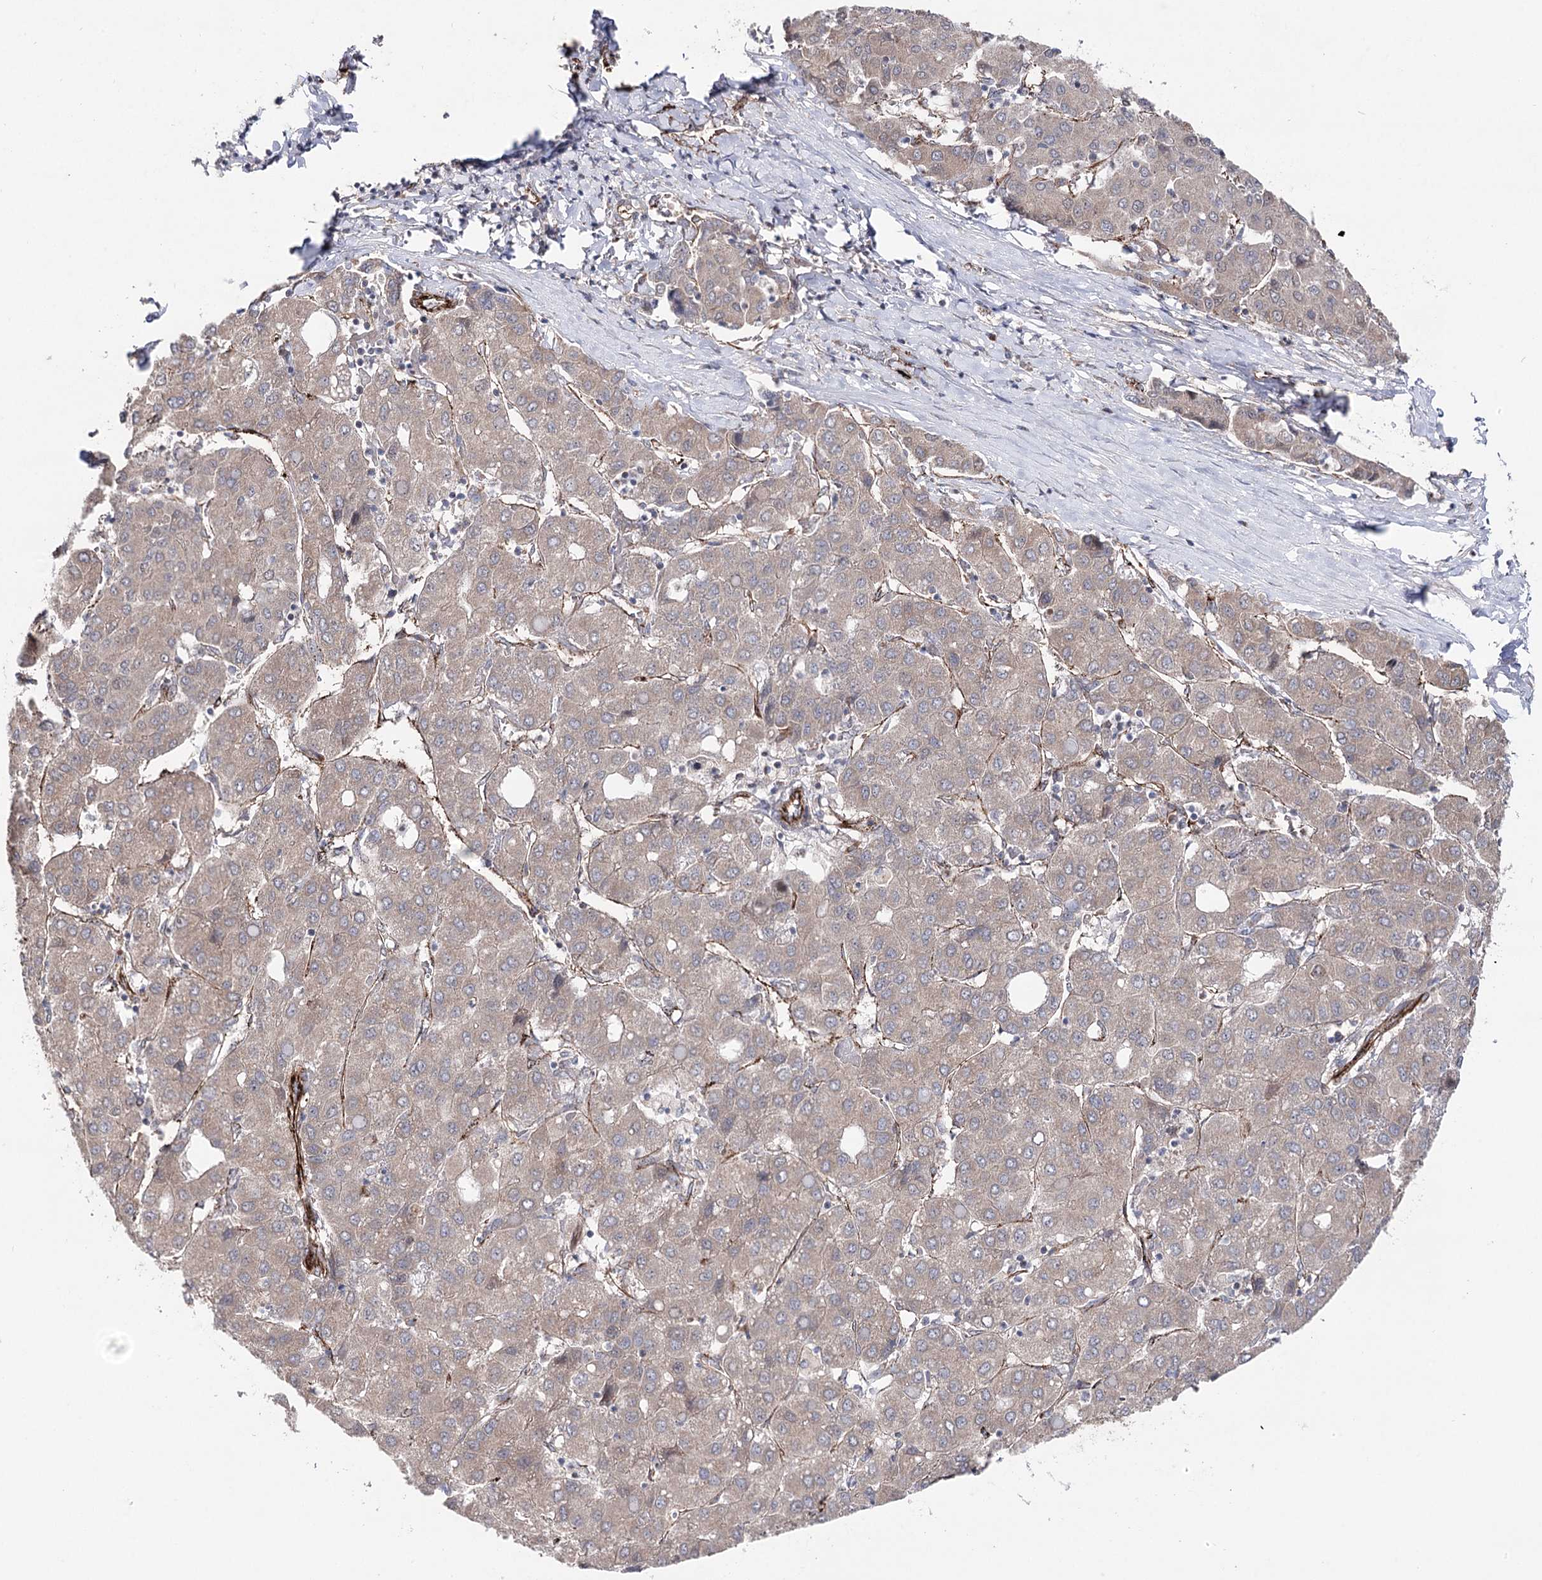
{"staining": {"intensity": "weak", "quantity": ">75%", "location": "cytoplasmic/membranous"}, "tissue": "liver cancer", "cell_type": "Tumor cells", "image_type": "cancer", "snomed": [{"axis": "morphology", "description": "Carcinoma, Hepatocellular, NOS"}, {"axis": "topography", "description": "Liver"}], "caption": "Protein expression analysis of human hepatocellular carcinoma (liver) reveals weak cytoplasmic/membranous staining in approximately >75% of tumor cells.", "gene": "MIB1", "patient": {"sex": "male", "age": 65}}